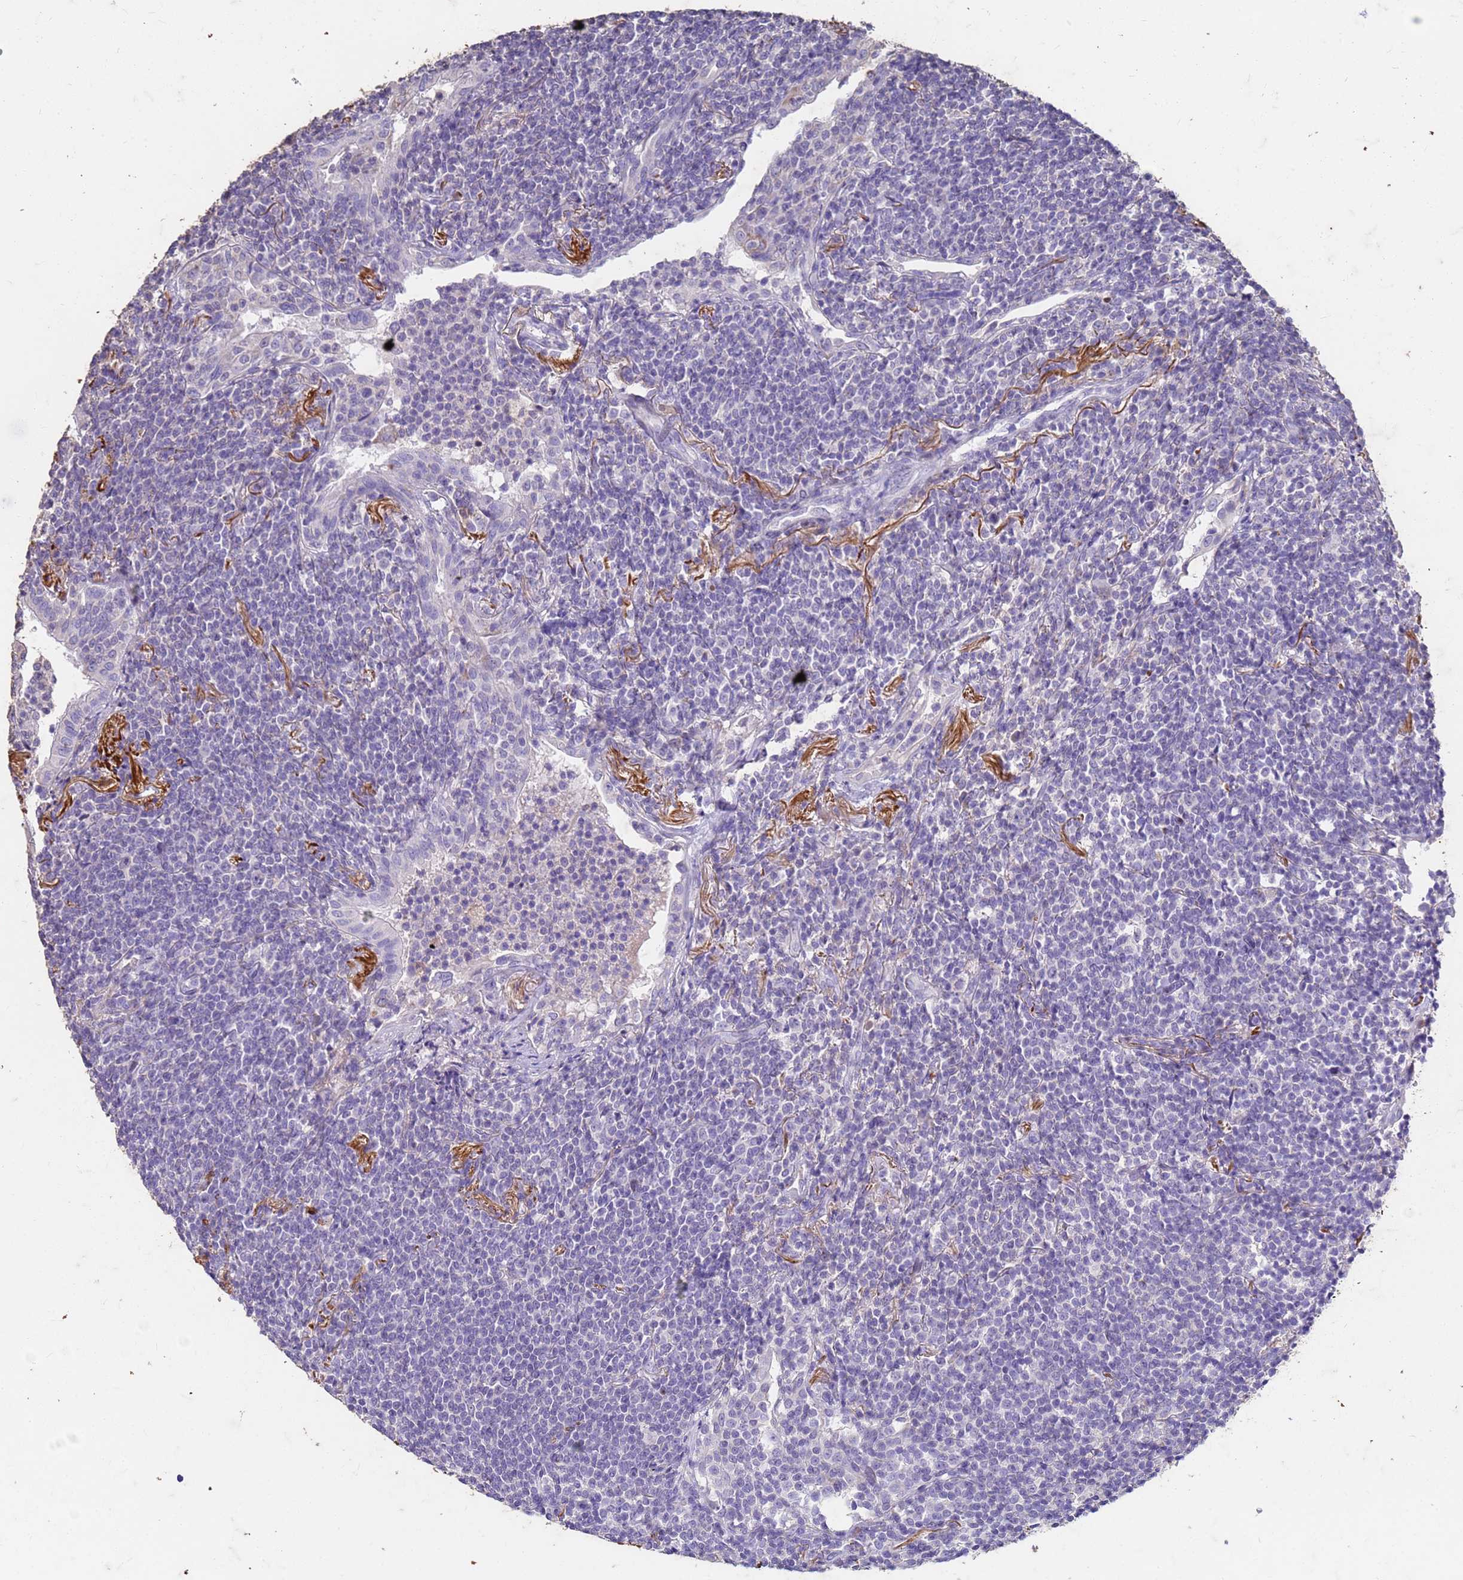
{"staining": {"intensity": "negative", "quantity": "none", "location": "none"}, "tissue": "lymphoma", "cell_type": "Tumor cells", "image_type": "cancer", "snomed": [{"axis": "morphology", "description": "Malignant lymphoma, non-Hodgkin's type, Low grade"}, {"axis": "topography", "description": "Lung"}], "caption": "High power microscopy photomicrograph of an immunohistochemistry photomicrograph of lymphoma, revealing no significant expression in tumor cells. The staining was performed using DAB (3,3'-diaminobenzidine) to visualize the protein expression in brown, while the nuclei were stained in blue with hematoxylin (Magnification: 20x).", "gene": "SLC25A15", "patient": {"sex": "female", "age": 71}}